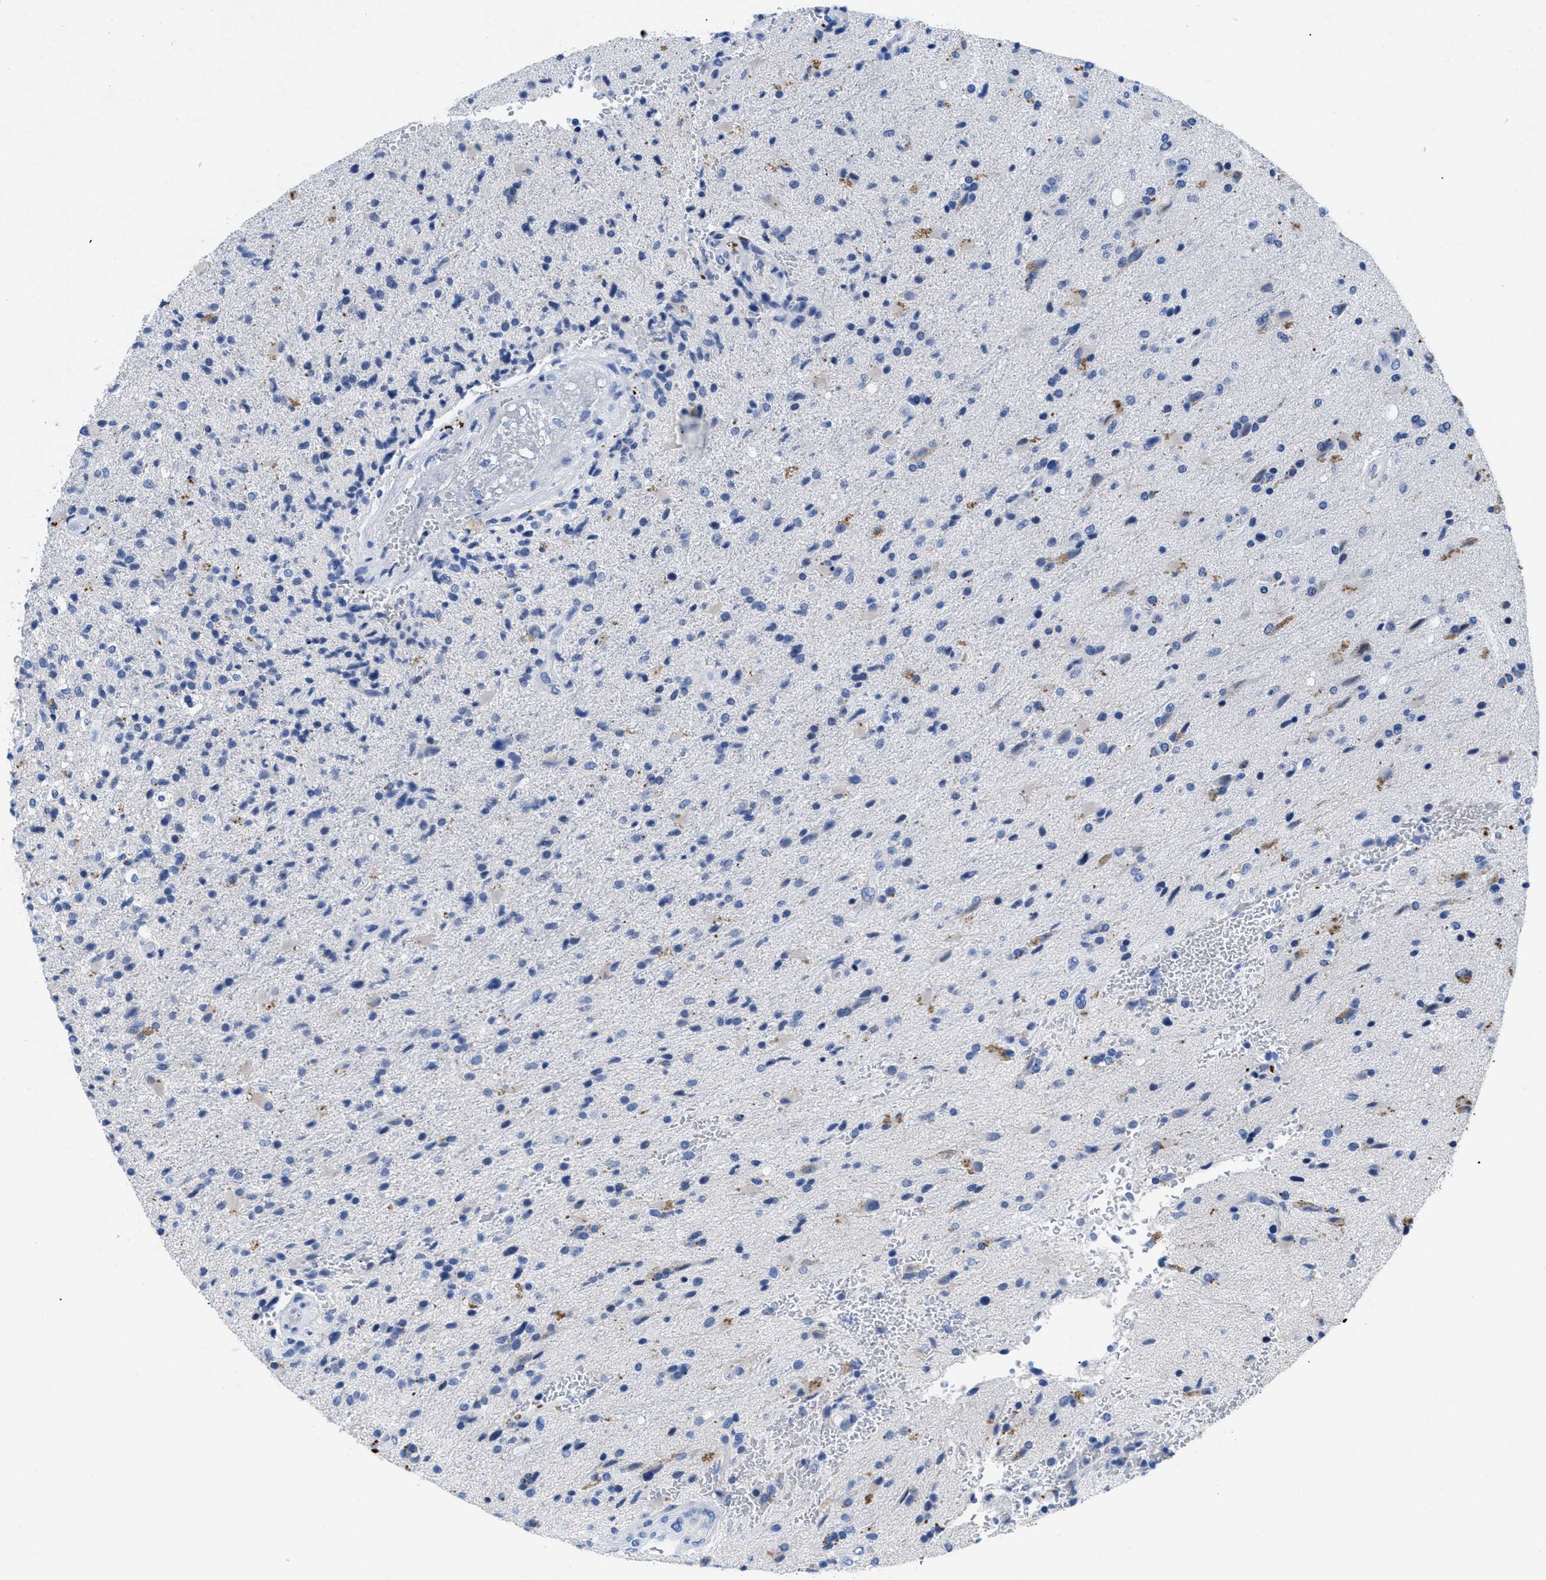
{"staining": {"intensity": "negative", "quantity": "none", "location": "none"}, "tissue": "glioma", "cell_type": "Tumor cells", "image_type": "cancer", "snomed": [{"axis": "morphology", "description": "Glioma, malignant, High grade"}, {"axis": "topography", "description": "Brain"}], "caption": "An immunohistochemistry micrograph of glioma is shown. There is no staining in tumor cells of glioma. (DAB (3,3'-diaminobenzidine) immunohistochemistry visualized using brightfield microscopy, high magnification).", "gene": "TMEM68", "patient": {"sex": "male", "age": 72}}